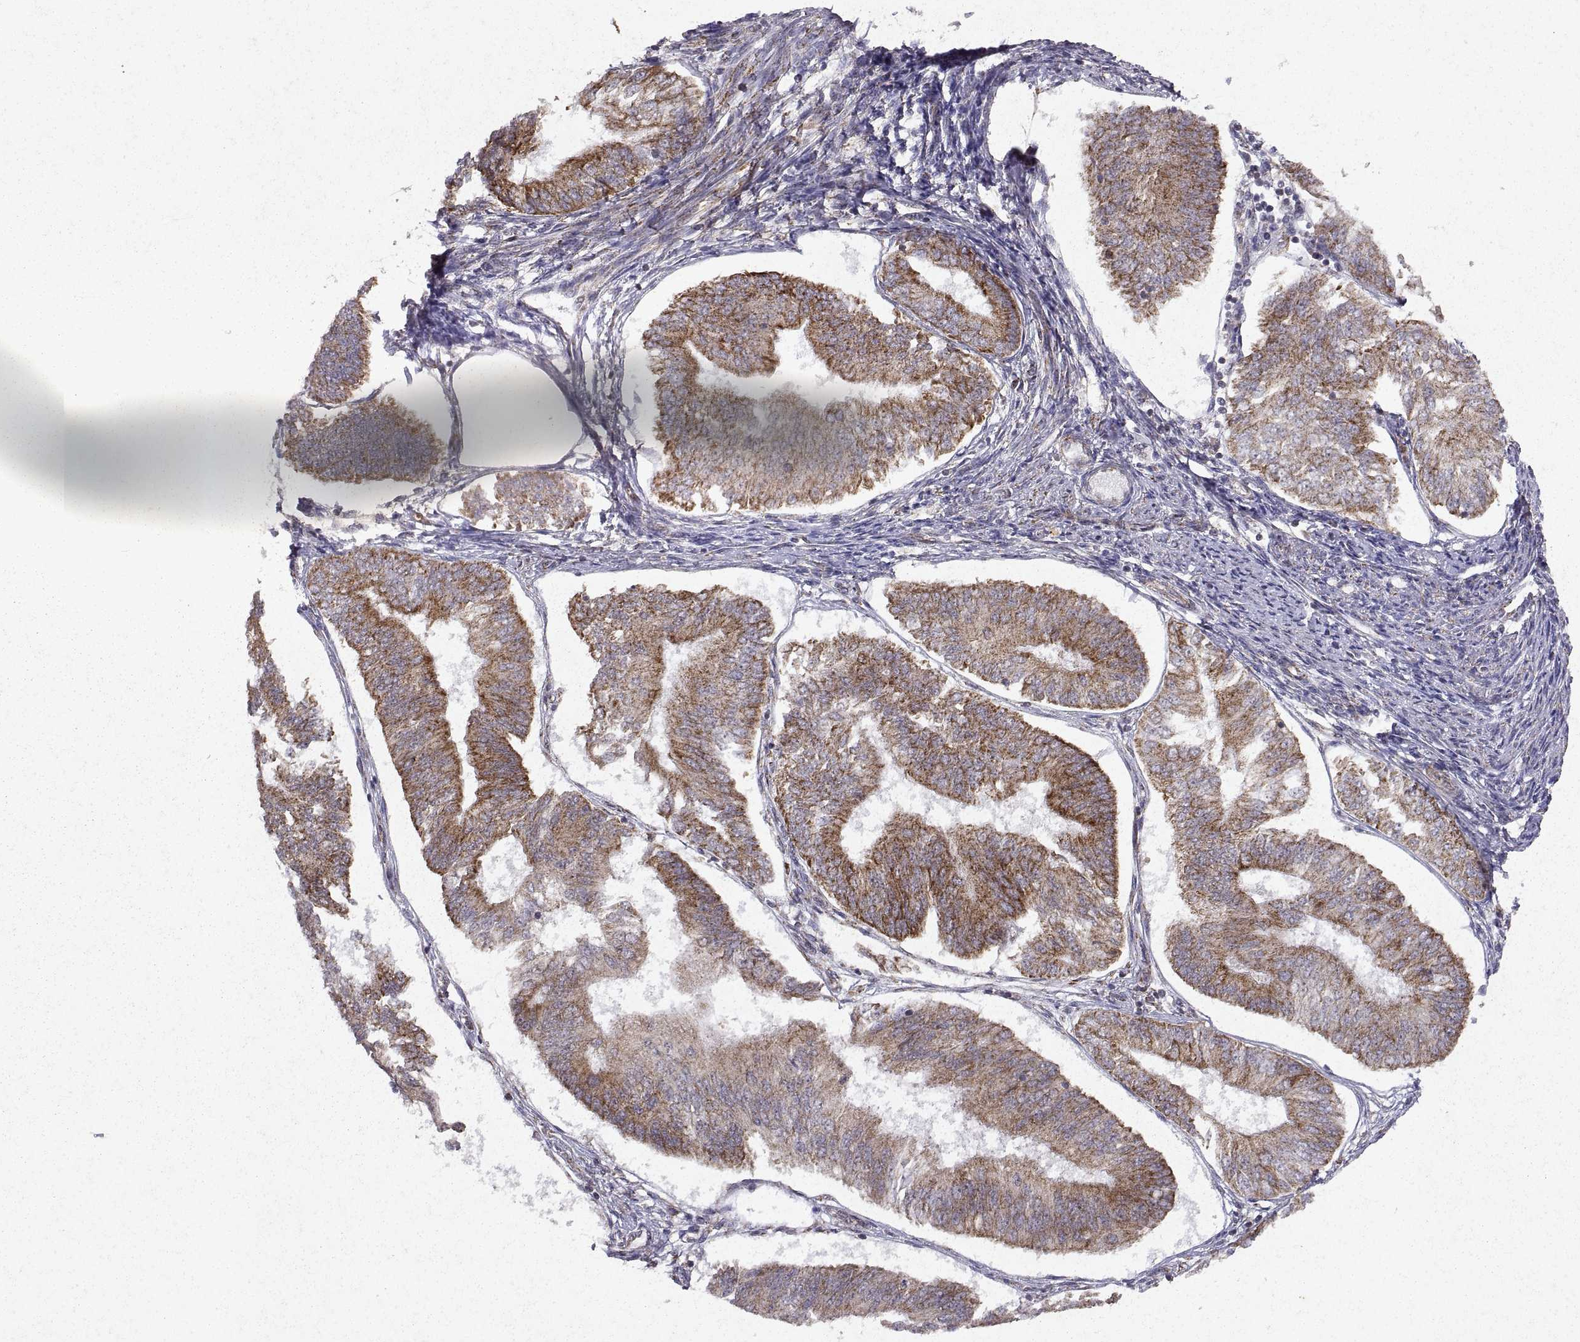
{"staining": {"intensity": "moderate", "quantity": ">75%", "location": "cytoplasmic/membranous"}, "tissue": "endometrial cancer", "cell_type": "Tumor cells", "image_type": "cancer", "snomed": [{"axis": "morphology", "description": "Adenocarcinoma, NOS"}, {"axis": "topography", "description": "Endometrium"}], "caption": "A medium amount of moderate cytoplasmic/membranous staining is seen in about >75% of tumor cells in endometrial cancer tissue.", "gene": "MANBAL", "patient": {"sex": "female", "age": 58}}